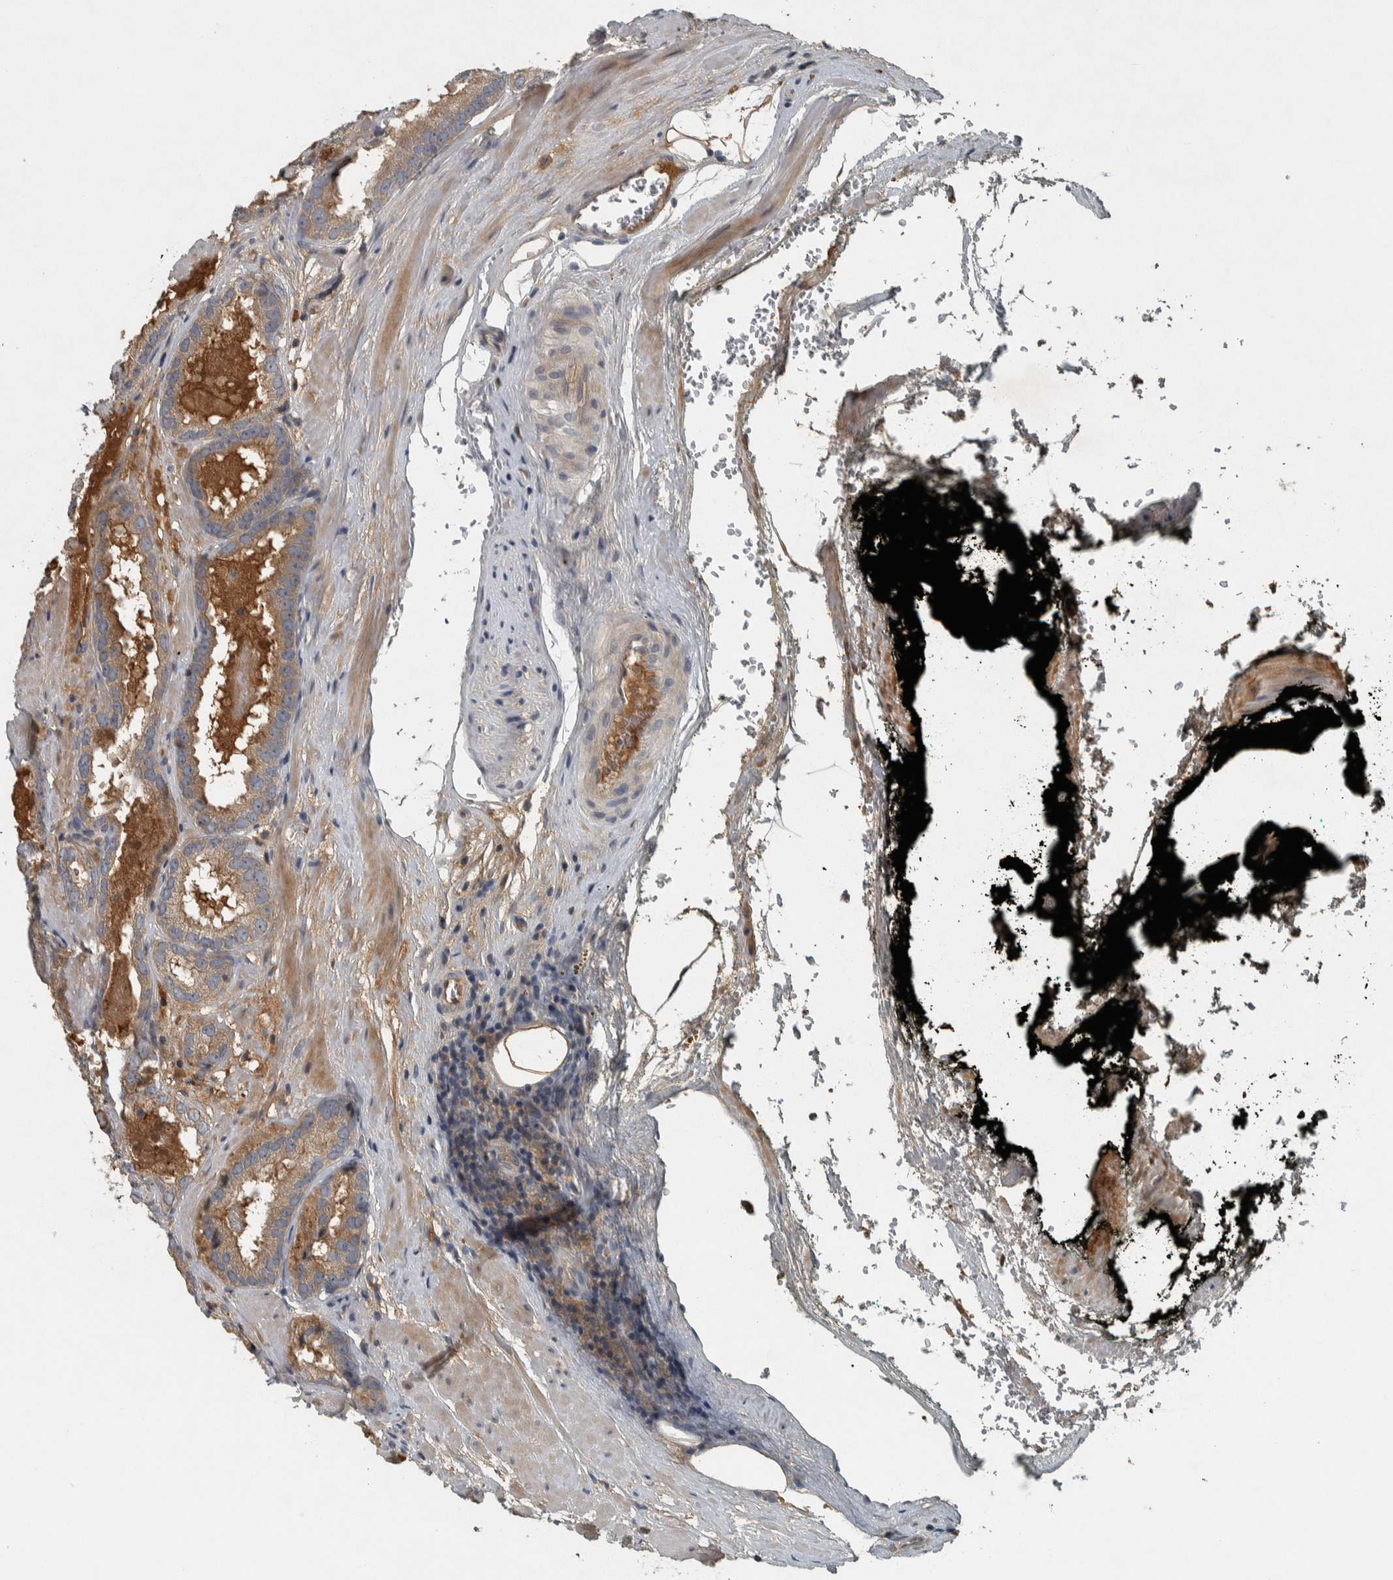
{"staining": {"intensity": "weak", "quantity": ">75%", "location": "cytoplasmic/membranous"}, "tissue": "prostate cancer", "cell_type": "Tumor cells", "image_type": "cancer", "snomed": [{"axis": "morphology", "description": "Adenocarcinoma, Low grade"}, {"axis": "topography", "description": "Prostate"}], "caption": "This micrograph shows prostate cancer stained with immunohistochemistry to label a protein in brown. The cytoplasmic/membranous of tumor cells show weak positivity for the protein. Nuclei are counter-stained blue.", "gene": "CLCN2", "patient": {"sex": "male", "age": 51}}